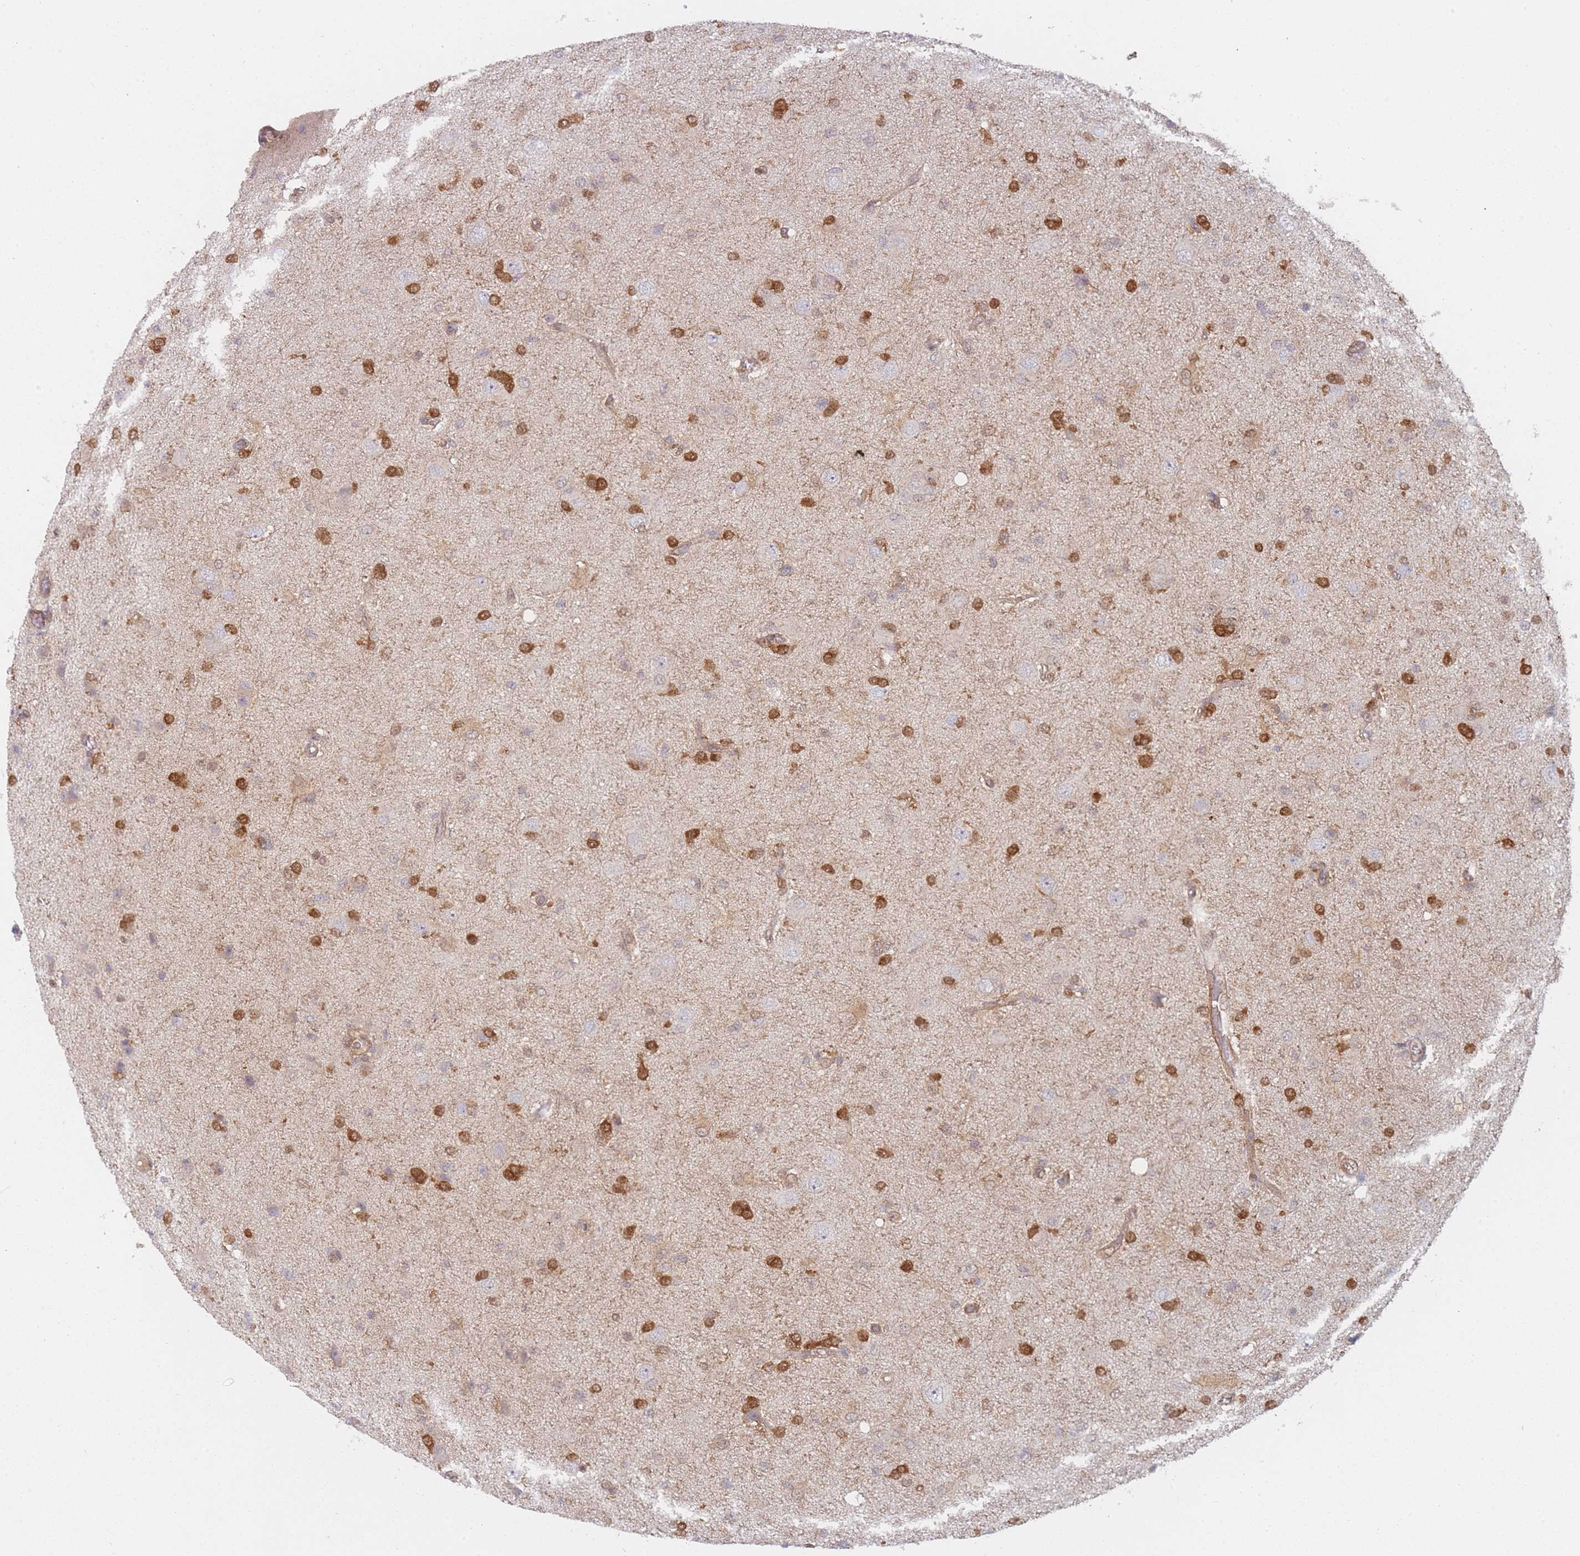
{"staining": {"intensity": "strong", "quantity": "<25%", "location": "cytoplasmic/membranous,nuclear"}, "tissue": "glioma", "cell_type": "Tumor cells", "image_type": "cancer", "snomed": [{"axis": "morphology", "description": "Glioma, malignant, High grade"}, {"axis": "topography", "description": "Brain"}], "caption": "IHC of glioma demonstrates medium levels of strong cytoplasmic/membranous and nuclear staining in approximately <25% of tumor cells.", "gene": "MRI1", "patient": {"sex": "female", "age": 57}}